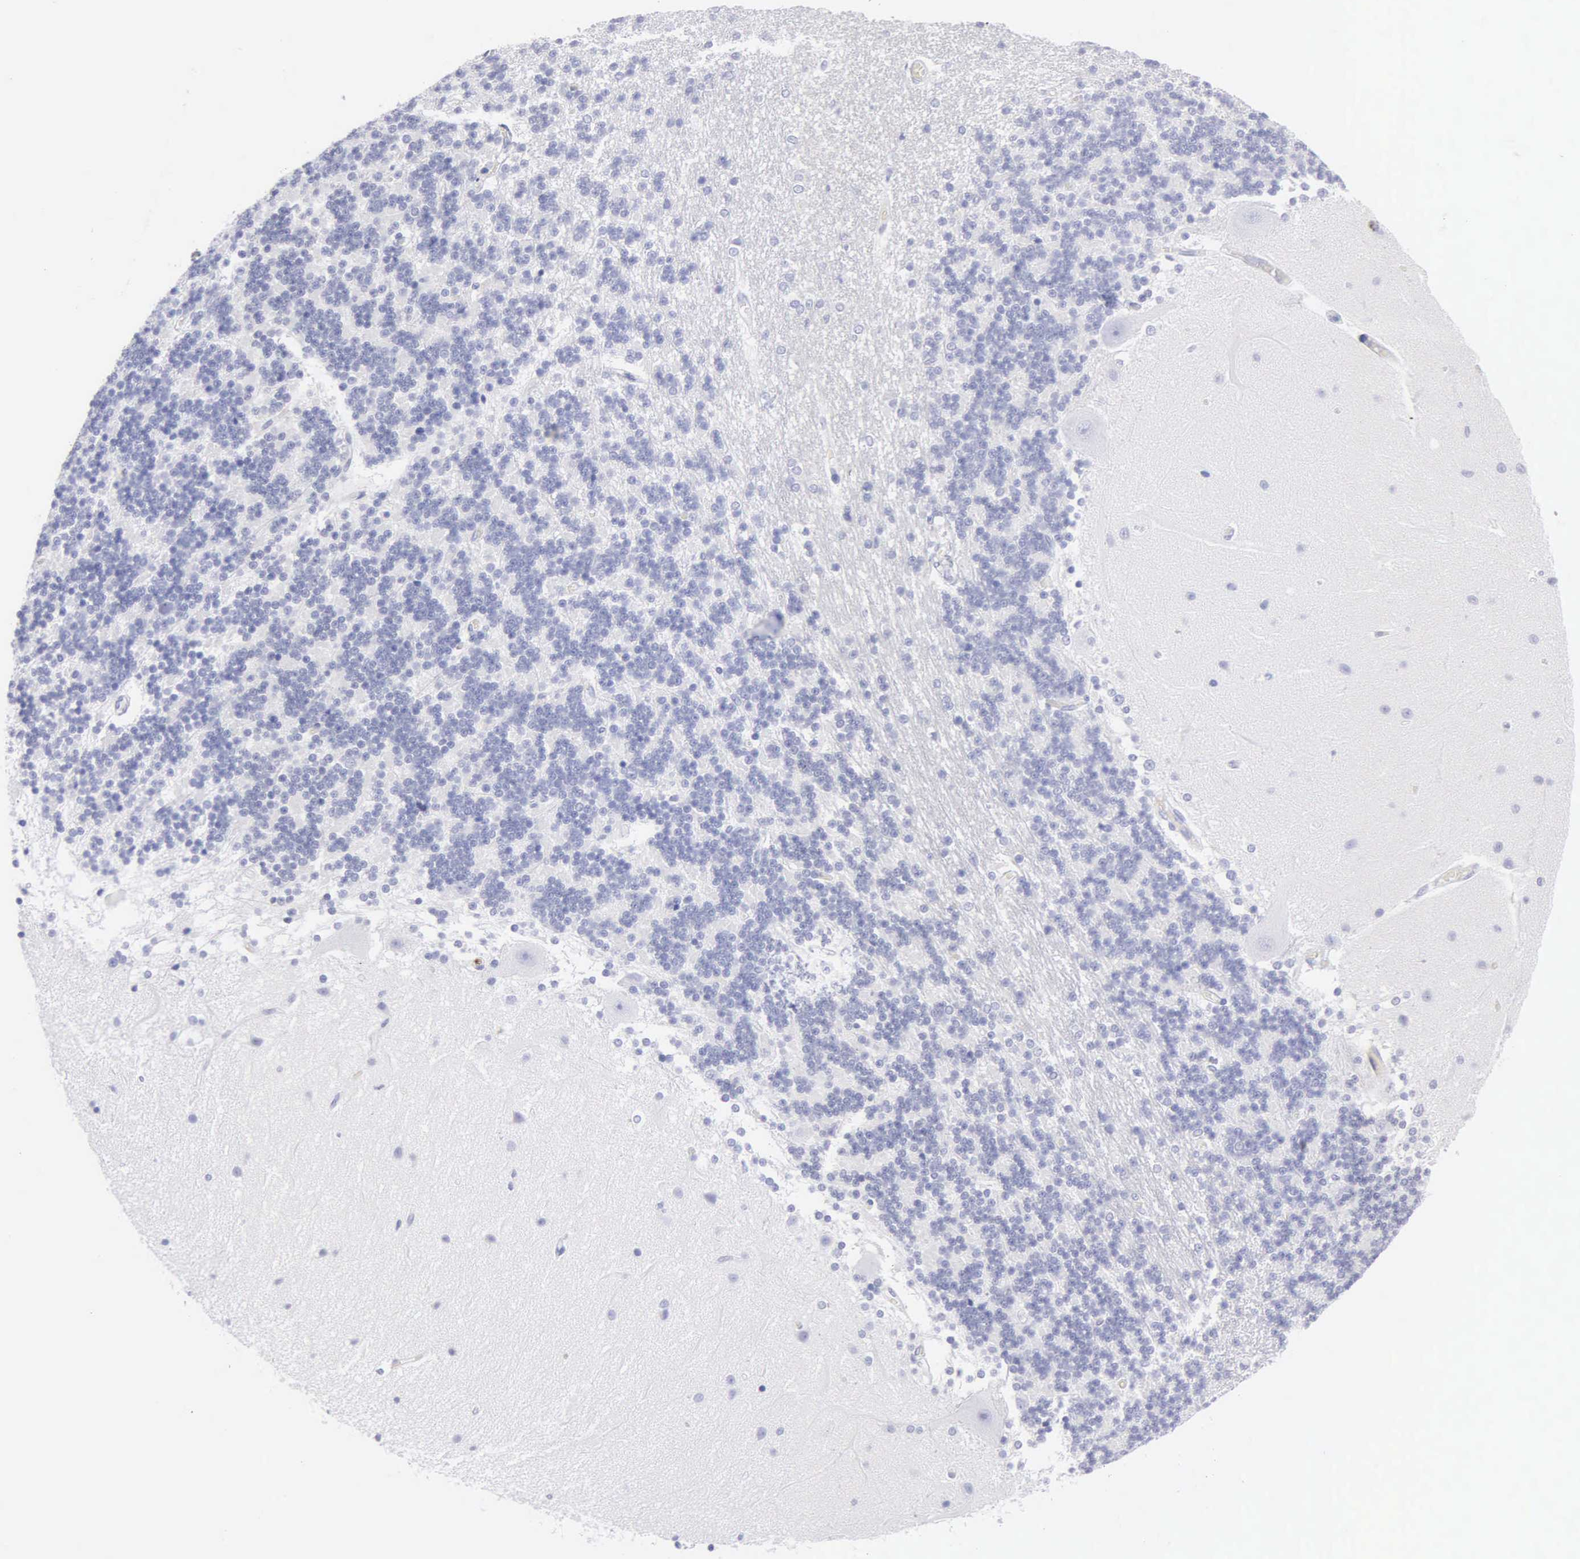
{"staining": {"intensity": "negative", "quantity": "none", "location": "none"}, "tissue": "cerebellum", "cell_type": "Cells in granular layer", "image_type": "normal", "snomed": [{"axis": "morphology", "description": "Normal tissue, NOS"}, {"axis": "topography", "description": "Cerebellum"}], "caption": "Immunohistochemistry histopathology image of normal cerebellum: human cerebellum stained with DAB shows no significant protein staining in cells in granular layer.", "gene": "CTSG", "patient": {"sex": "female", "age": 54}}